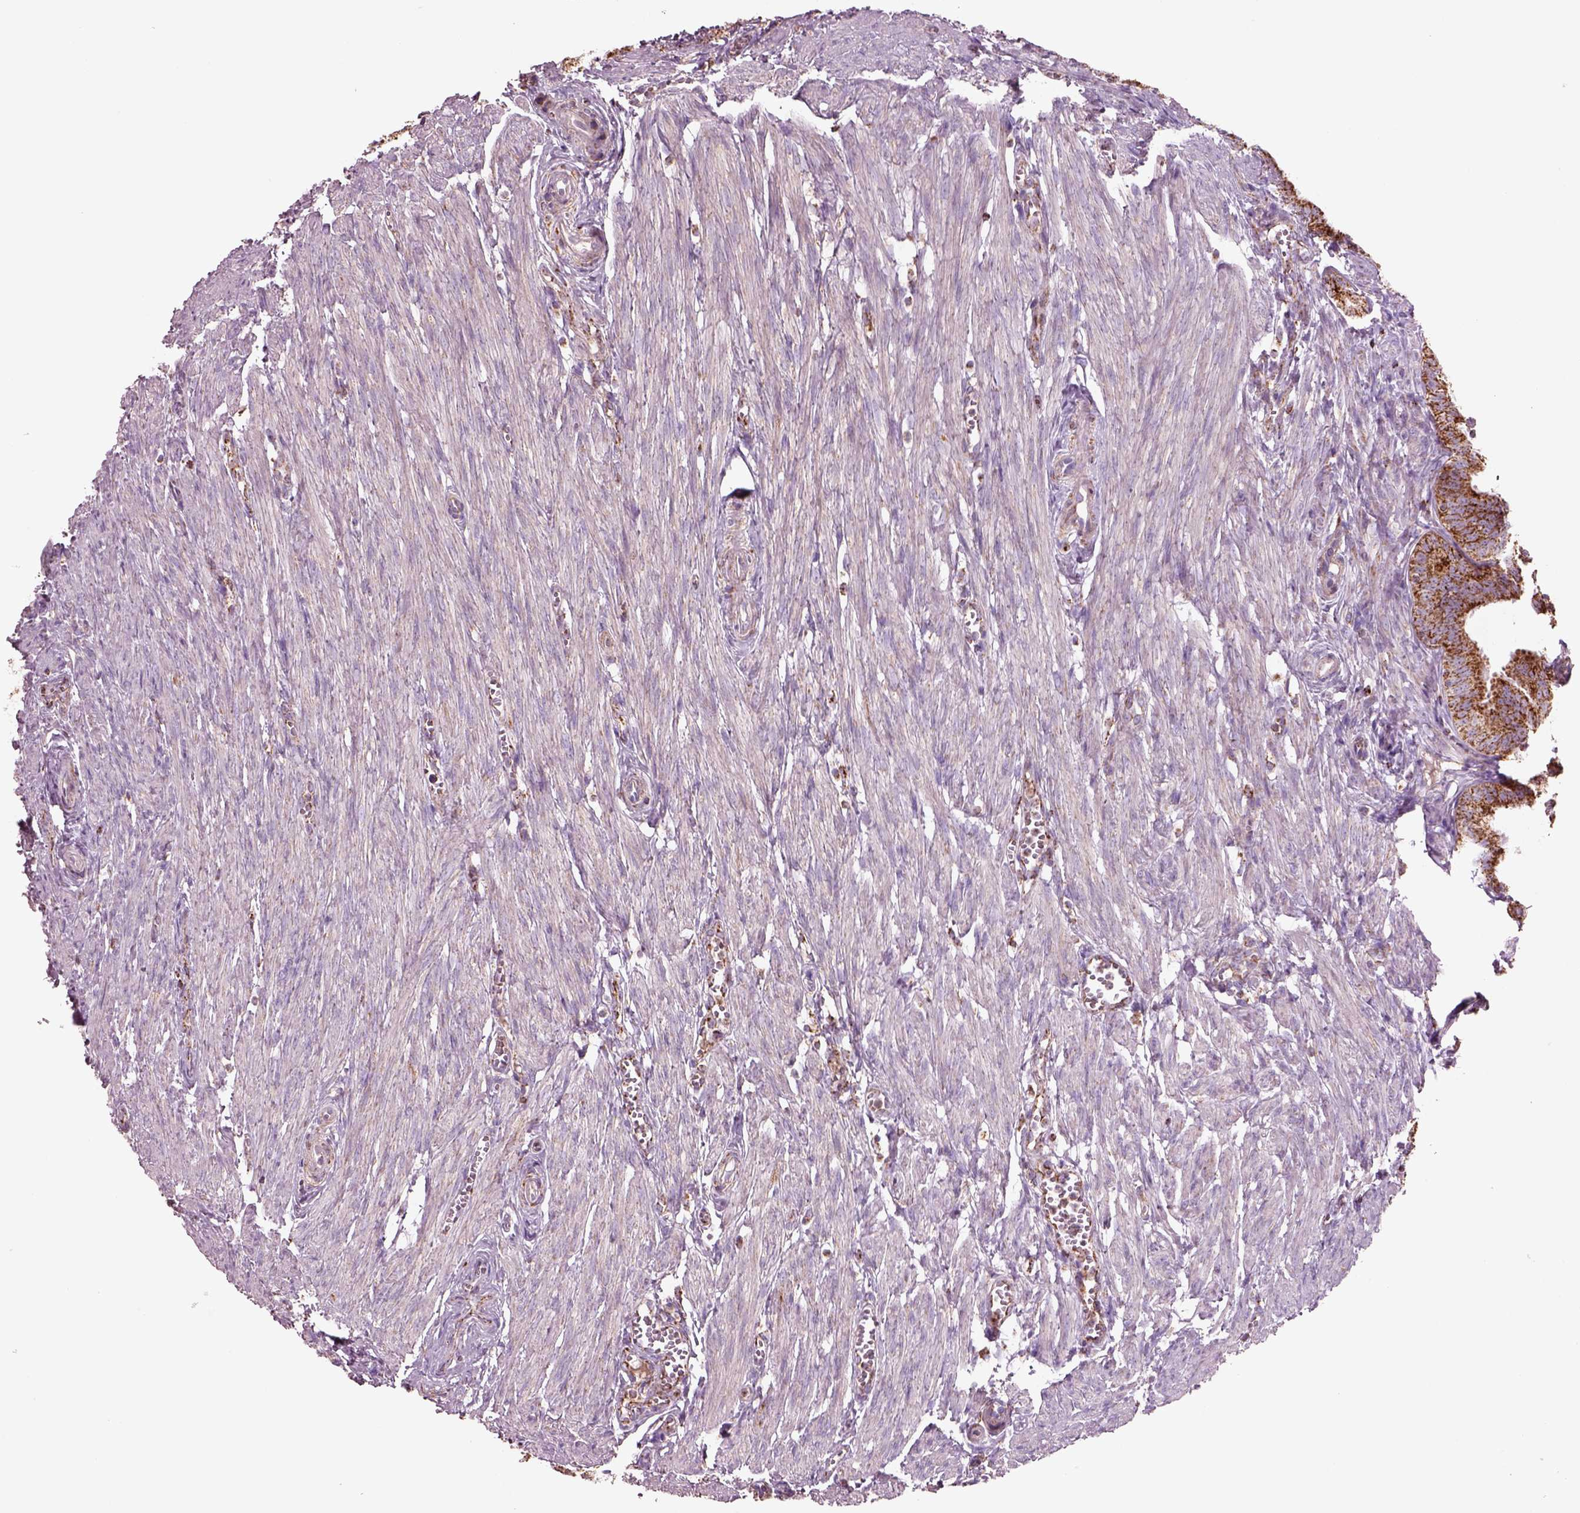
{"staining": {"intensity": "strong", "quantity": ">75%", "location": "cytoplasmic/membranous"}, "tissue": "fallopian tube", "cell_type": "Glandular cells", "image_type": "normal", "snomed": [{"axis": "morphology", "description": "Normal tissue, NOS"}, {"axis": "topography", "description": "Fallopian tube"}], "caption": "This micrograph displays unremarkable fallopian tube stained with immunohistochemistry (IHC) to label a protein in brown. The cytoplasmic/membranous of glandular cells show strong positivity for the protein. Nuclei are counter-stained blue.", "gene": "SLC25A24", "patient": {"sex": "female", "age": 25}}